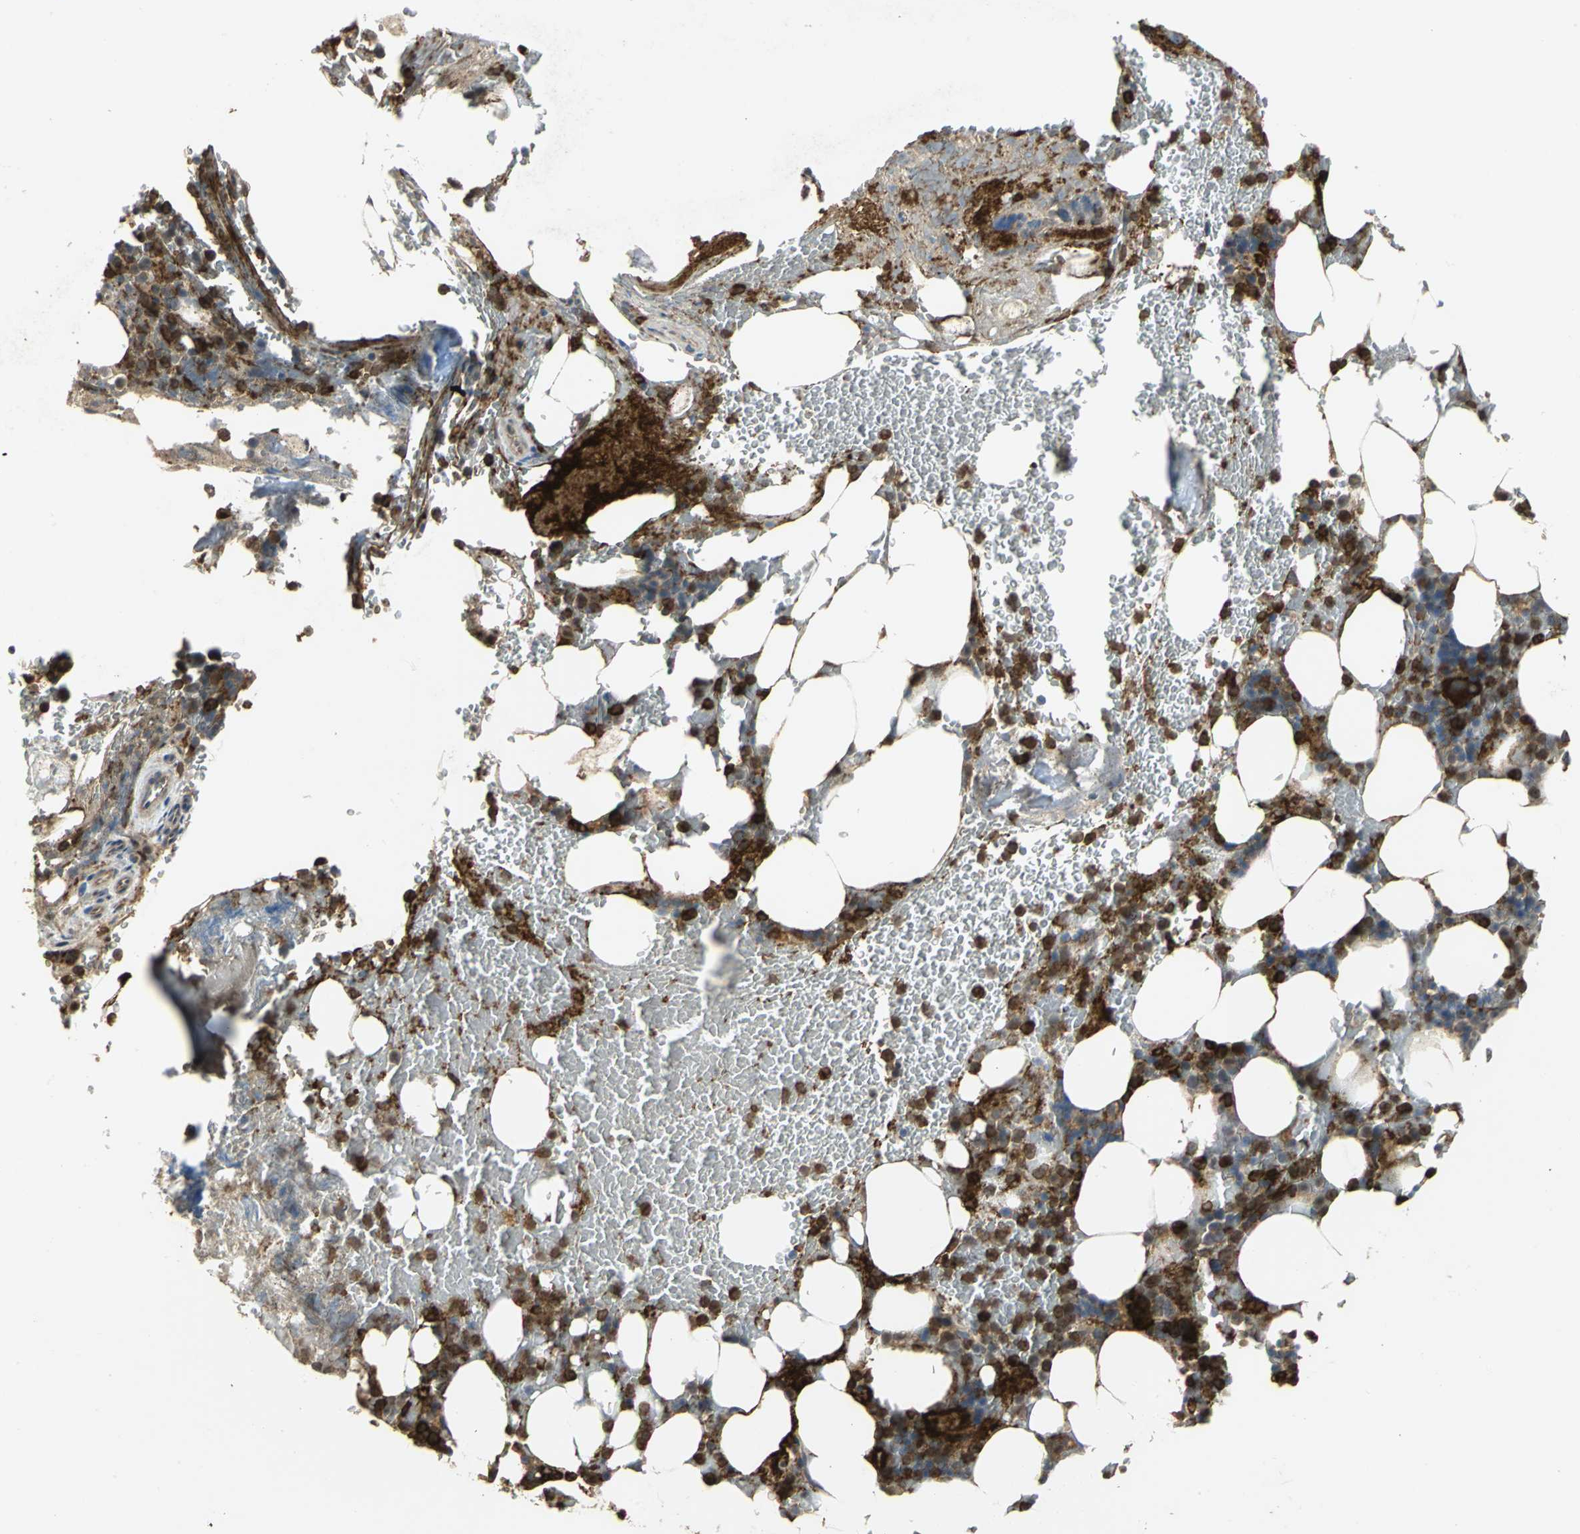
{"staining": {"intensity": "strong", "quantity": ">75%", "location": "cytoplasmic/membranous"}, "tissue": "bone marrow", "cell_type": "Hematopoietic cells", "image_type": "normal", "snomed": [{"axis": "morphology", "description": "Normal tissue, NOS"}, {"axis": "topography", "description": "Bone marrow"}], "caption": "Bone marrow stained for a protein demonstrates strong cytoplasmic/membranous positivity in hematopoietic cells.", "gene": "SKAP2", "patient": {"sex": "female", "age": 73}}